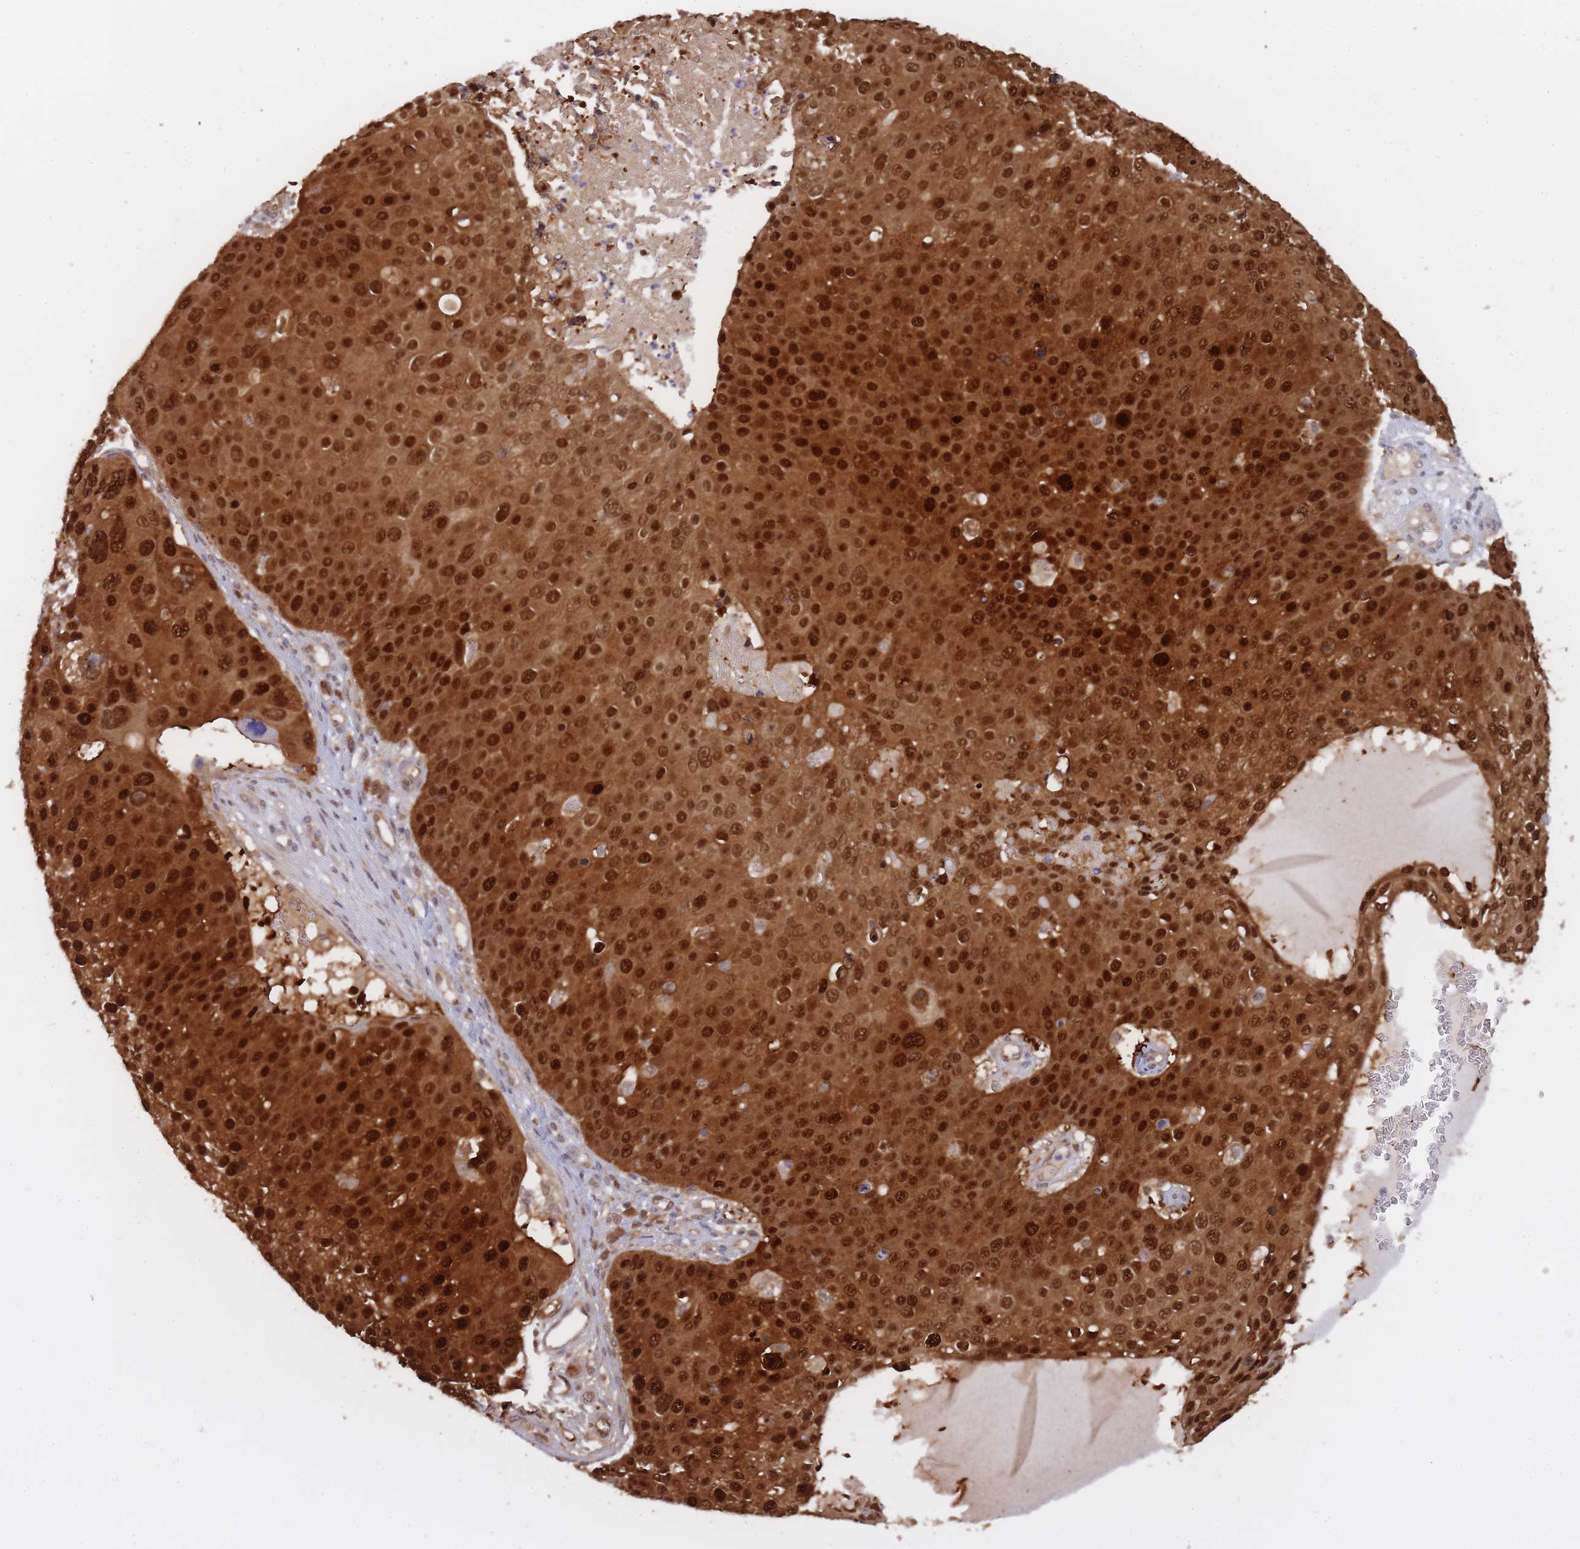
{"staining": {"intensity": "strong", "quantity": ">75%", "location": "cytoplasmic/membranous,nuclear"}, "tissue": "skin cancer", "cell_type": "Tumor cells", "image_type": "cancer", "snomed": [{"axis": "morphology", "description": "Squamous cell carcinoma, NOS"}, {"axis": "topography", "description": "Skin"}], "caption": "Squamous cell carcinoma (skin) was stained to show a protein in brown. There is high levels of strong cytoplasmic/membranous and nuclear positivity in approximately >75% of tumor cells.", "gene": "NSFL1C", "patient": {"sex": "male", "age": 71}}